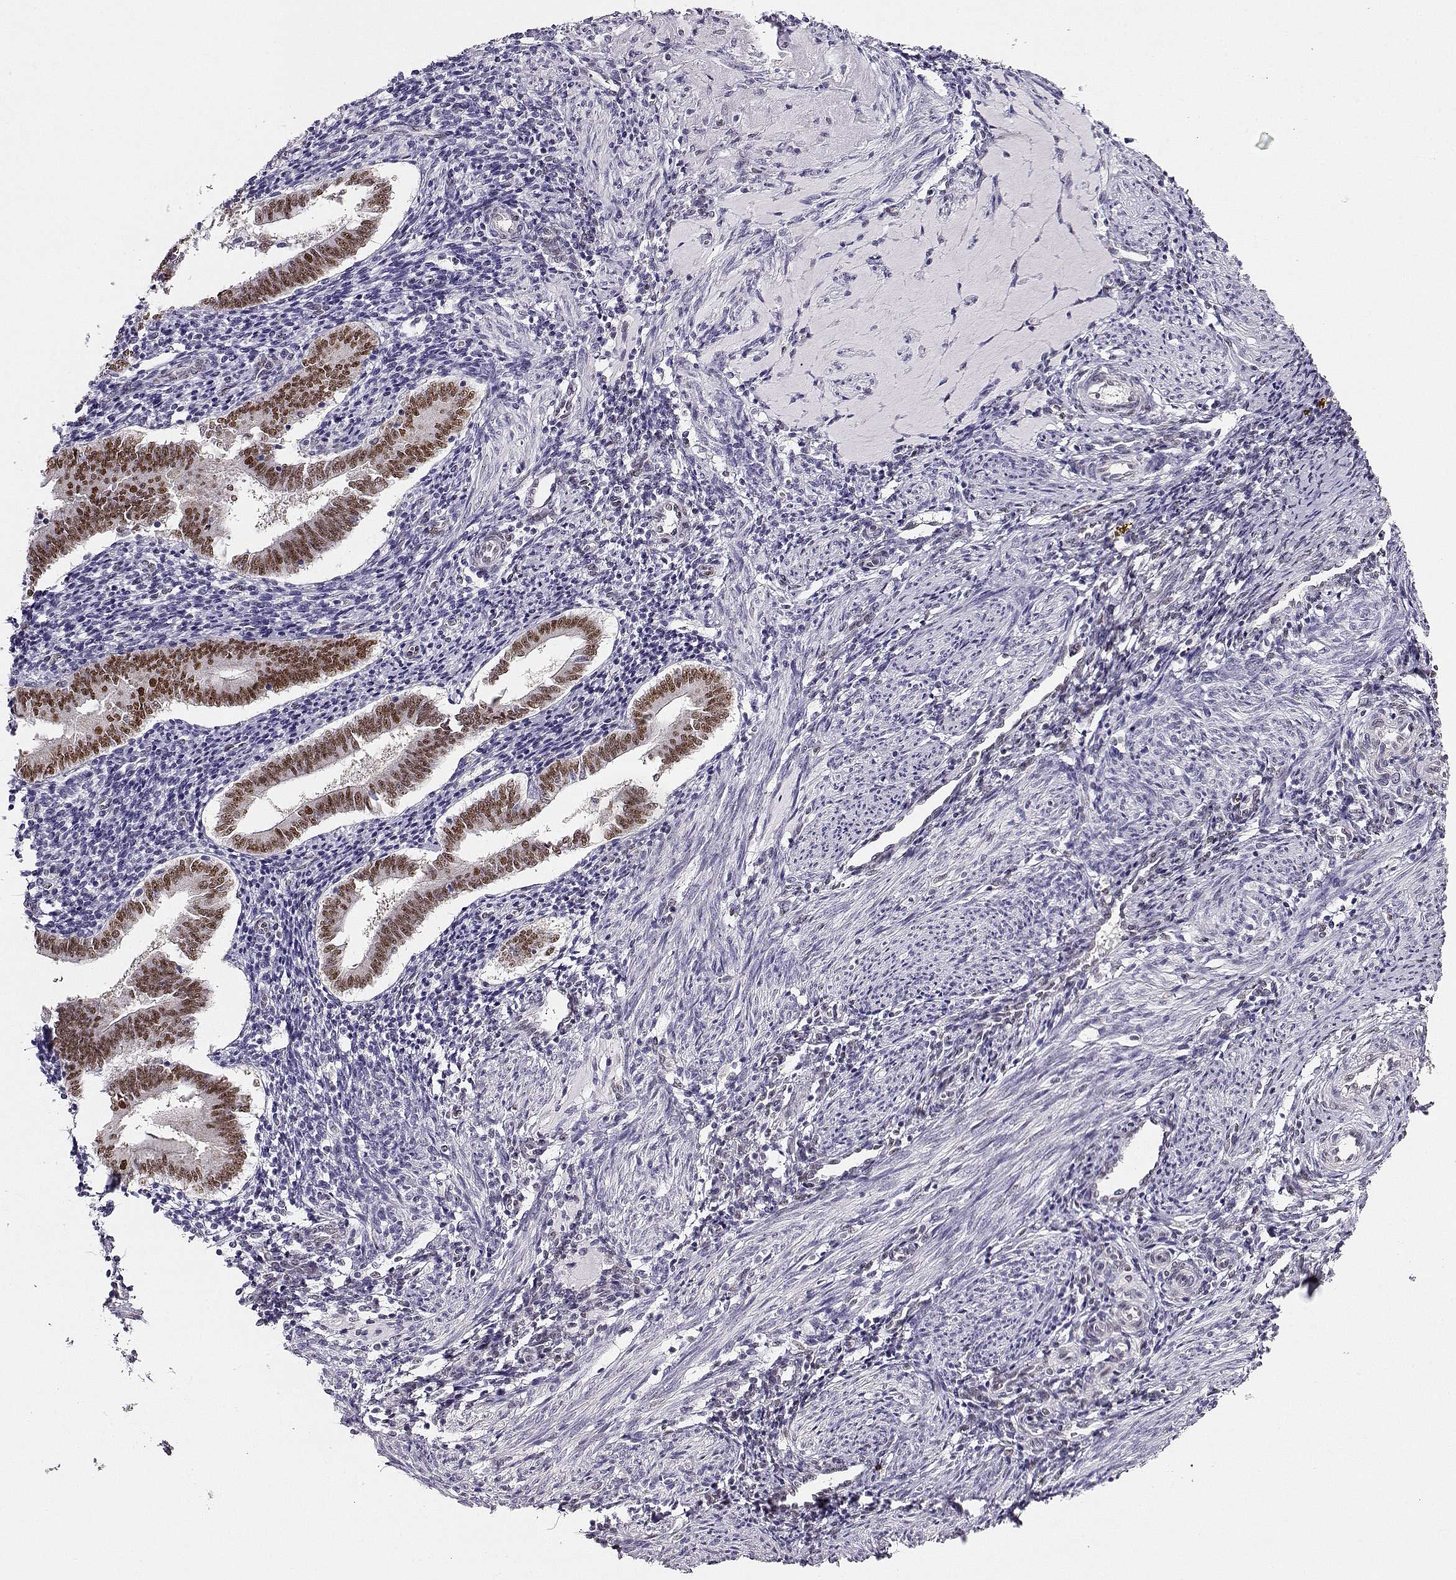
{"staining": {"intensity": "negative", "quantity": "none", "location": "none"}, "tissue": "endometrium", "cell_type": "Cells in endometrial stroma", "image_type": "normal", "snomed": [{"axis": "morphology", "description": "Normal tissue, NOS"}, {"axis": "topography", "description": "Endometrium"}], "caption": "Immunohistochemistry histopathology image of unremarkable endometrium: human endometrium stained with DAB displays no significant protein positivity in cells in endometrial stroma.", "gene": "POLI", "patient": {"sex": "female", "age": 25}}